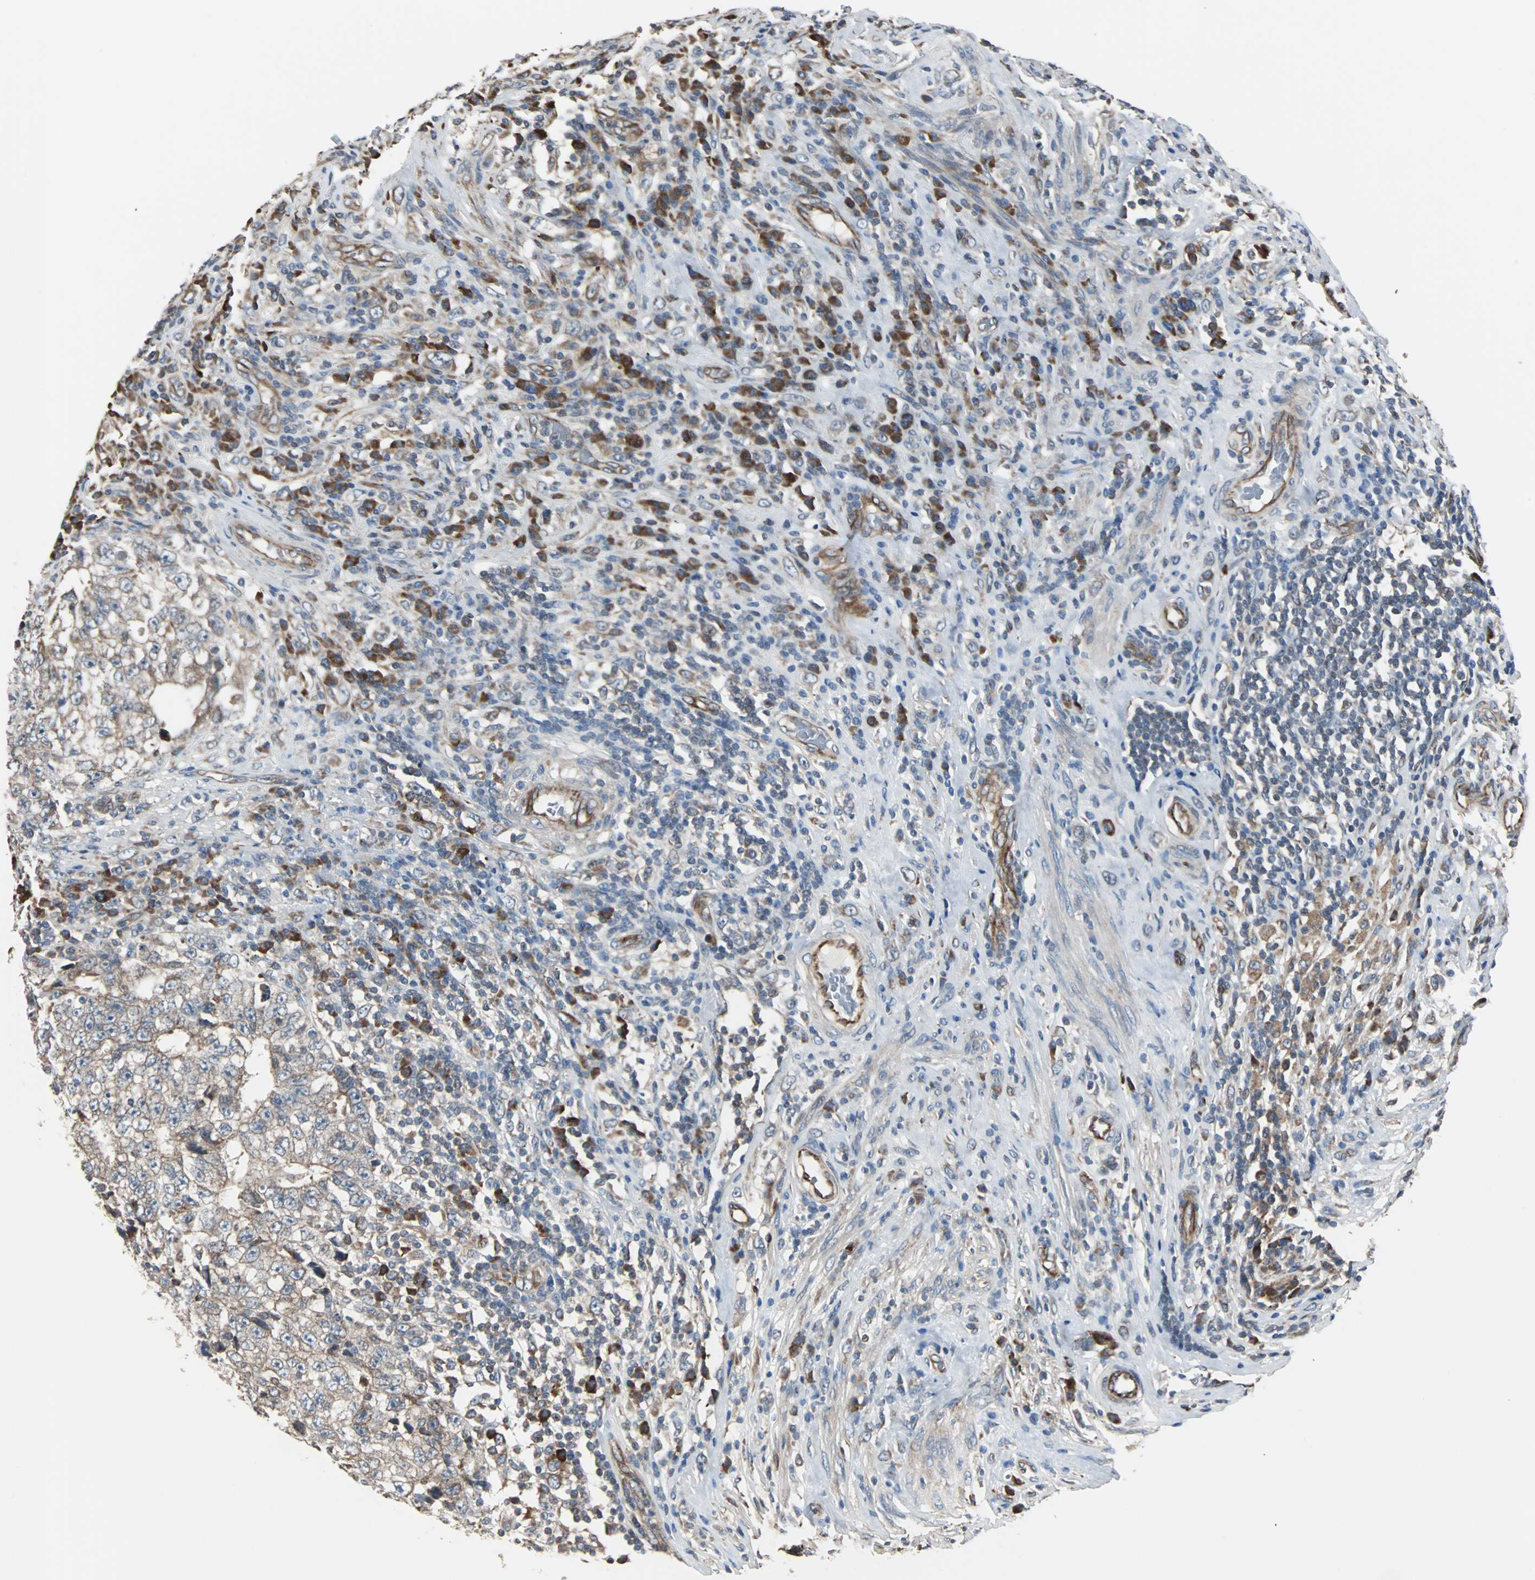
{"staining": {"intensity": "weak", "quantity": ">75%", "location": "cytoplasmic/membranous"}, "tissue": "testis cancer", "cell_type": "Tumor cells", "image_type": "cancer", "snomed": [{"axis": "morphology", "description": "Necrosis, NOS"}, {"axis": "morphology", "description": "Carcinoma, Embryonal, NOS"}, {"axis": "topography", "description": "Testis"}], "caption": "IHC staining of embryonal carcinoma (testis), which displays low levels of weak cytoplasmic/membranous positivity in approximately >75% of tumor cells indicating weak cytoplasmic/membranous protein positivity. The staining was performed using DAB (3,3'-diaminobenzidine) (brown) for protein detection and nuclei were counterstained in hematoxylin (blue).", "gene": "CHP1", "patient": {"sex": "male", "age": 19}}